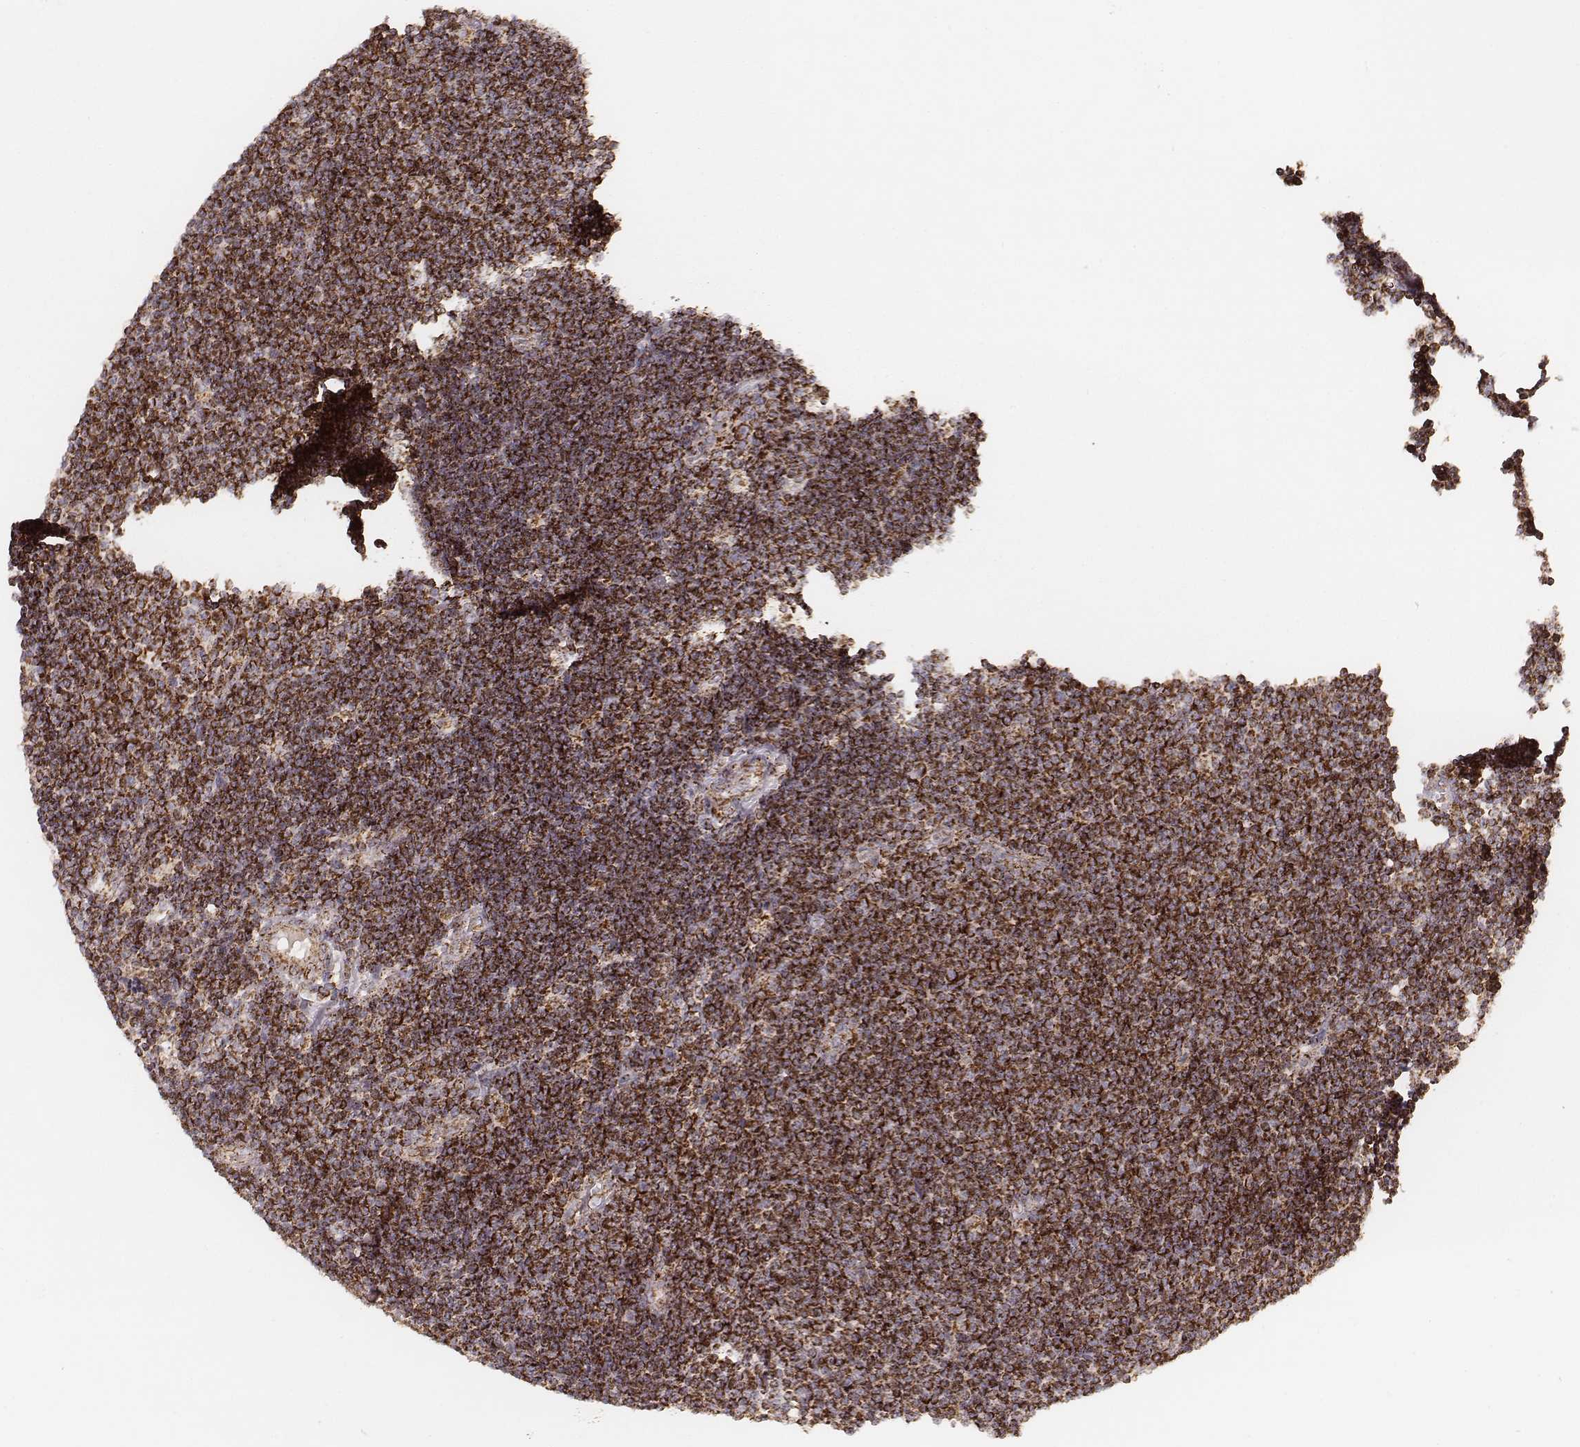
{"staining": {"intensity": "strong", "quantity": ">75%", "location": "cytoplasmic/membranous"}, "tissue": "lymphoma", "cell_type": "Tumor cells", "image_type": "cancer", "snomed": [{"axis": "morphology", "description": "Malignant lymphoma, non-Hodgkin's type, Low grade"}, {"axis": "topography", "description": "Brain"}], "caption": "A high-resolution histopathology image shows IHC staining of lymphoma, which displays strong cytoplasmic/membranous expression in about >75% of tumor cells. (DAB IHC, brown staining for protein, blue staining for nuclei).", "gene": "CS", "patient": {"sex": "female", "age": 66}}